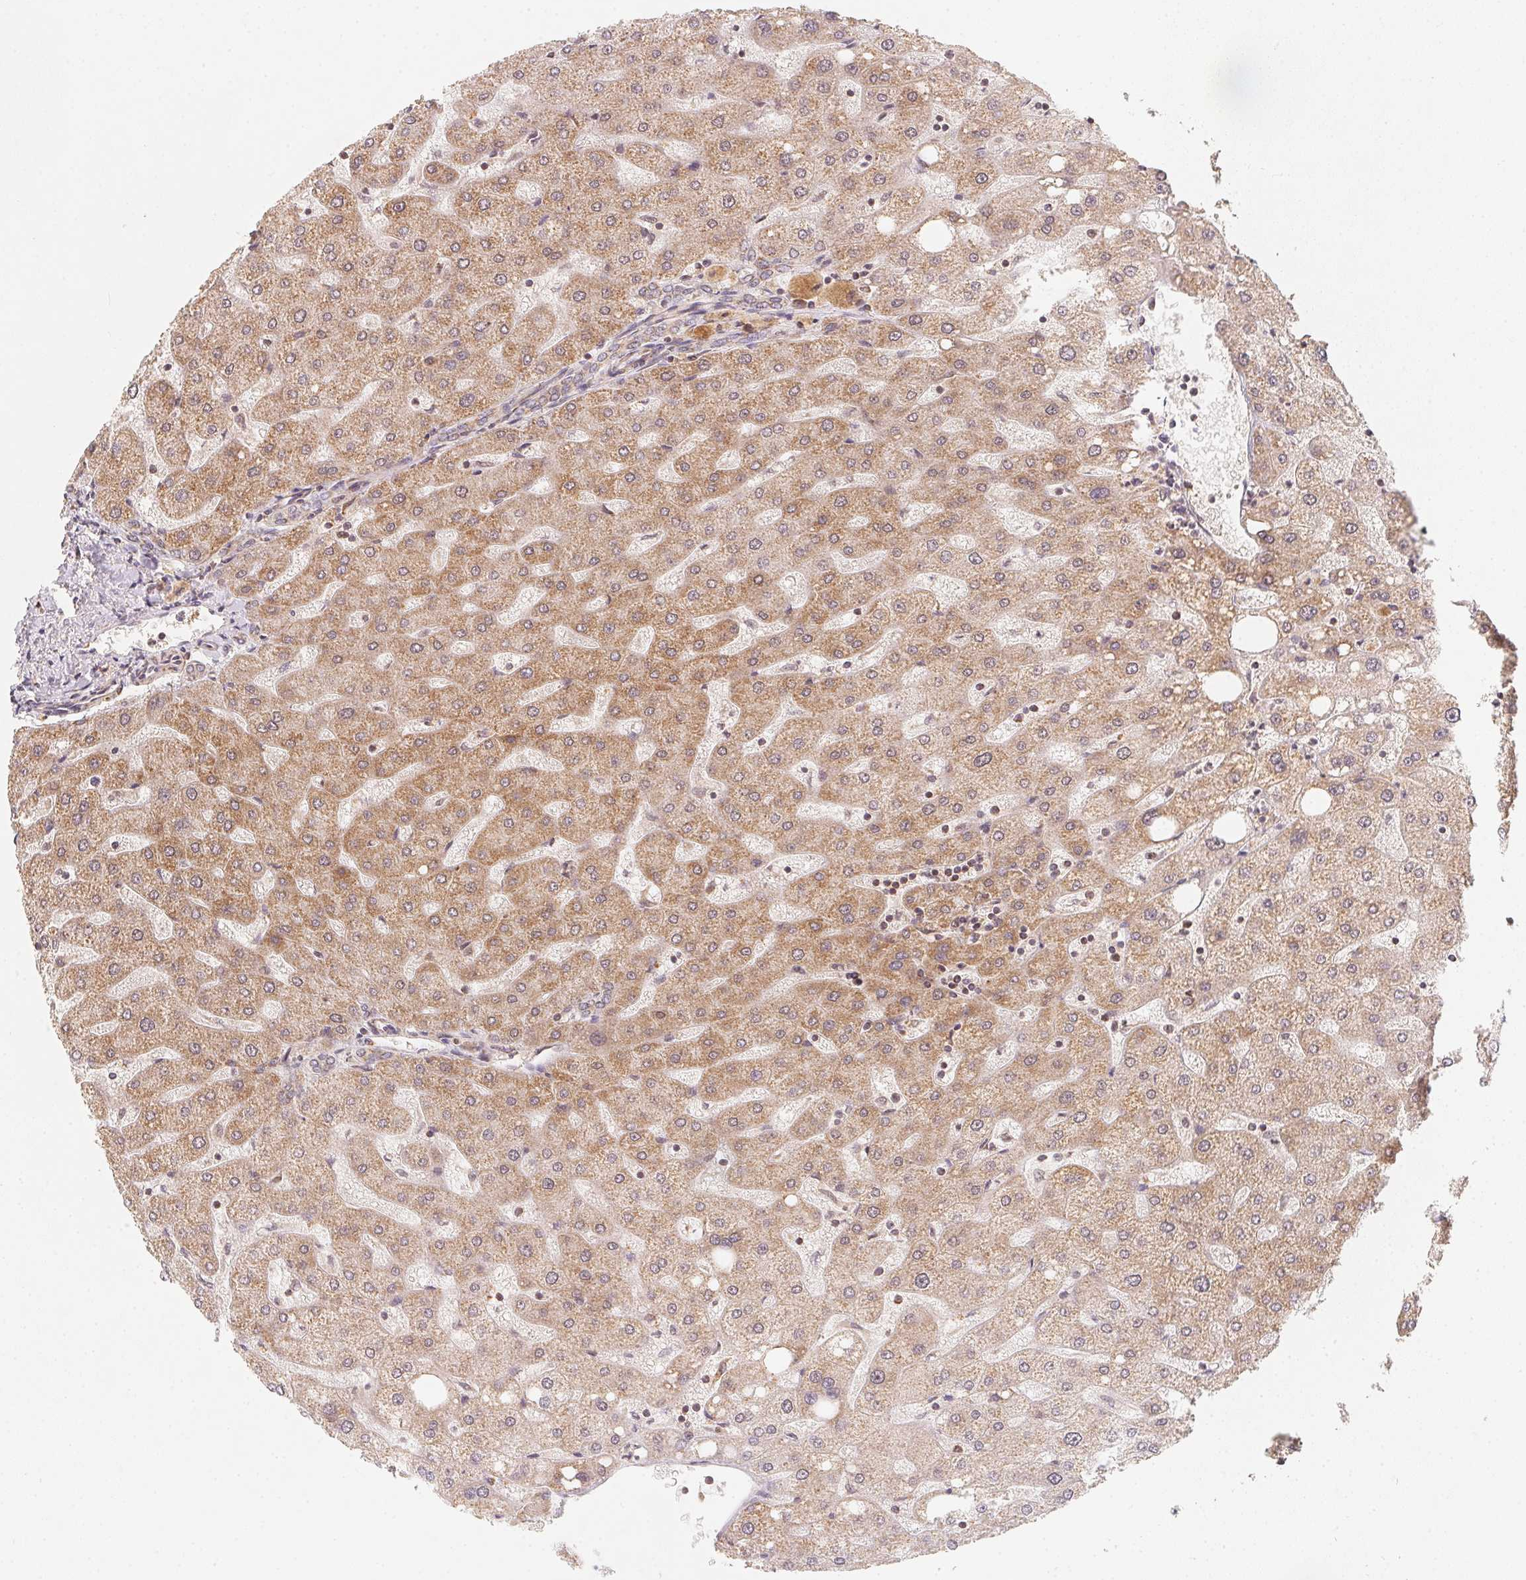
{"staining": {"intensity": "weak", "quantity": "<25%", "location": "cytoplasmic/membranous"}, "tissue": "liver", "cell_type": "Cholangiocytes", "image_type": "normal", "snomed": [{"axis": "morphology", "description": "Normal tissue, NOS"}, {"axis": "topography", "description": "Liver"}], "caption": "Immunohistochemistry (IHC) image of normal liver: human liver stained with DAB (3,3'-diaminobenzidine) exhibits no significant protein staining in cholangiocytes. (DAB immunohistochemistry (IHC) visualized using brightfield microscopy, high magnification).", "gene": "NDUFS6", "patient": {"sex": "male", "age": 67}}